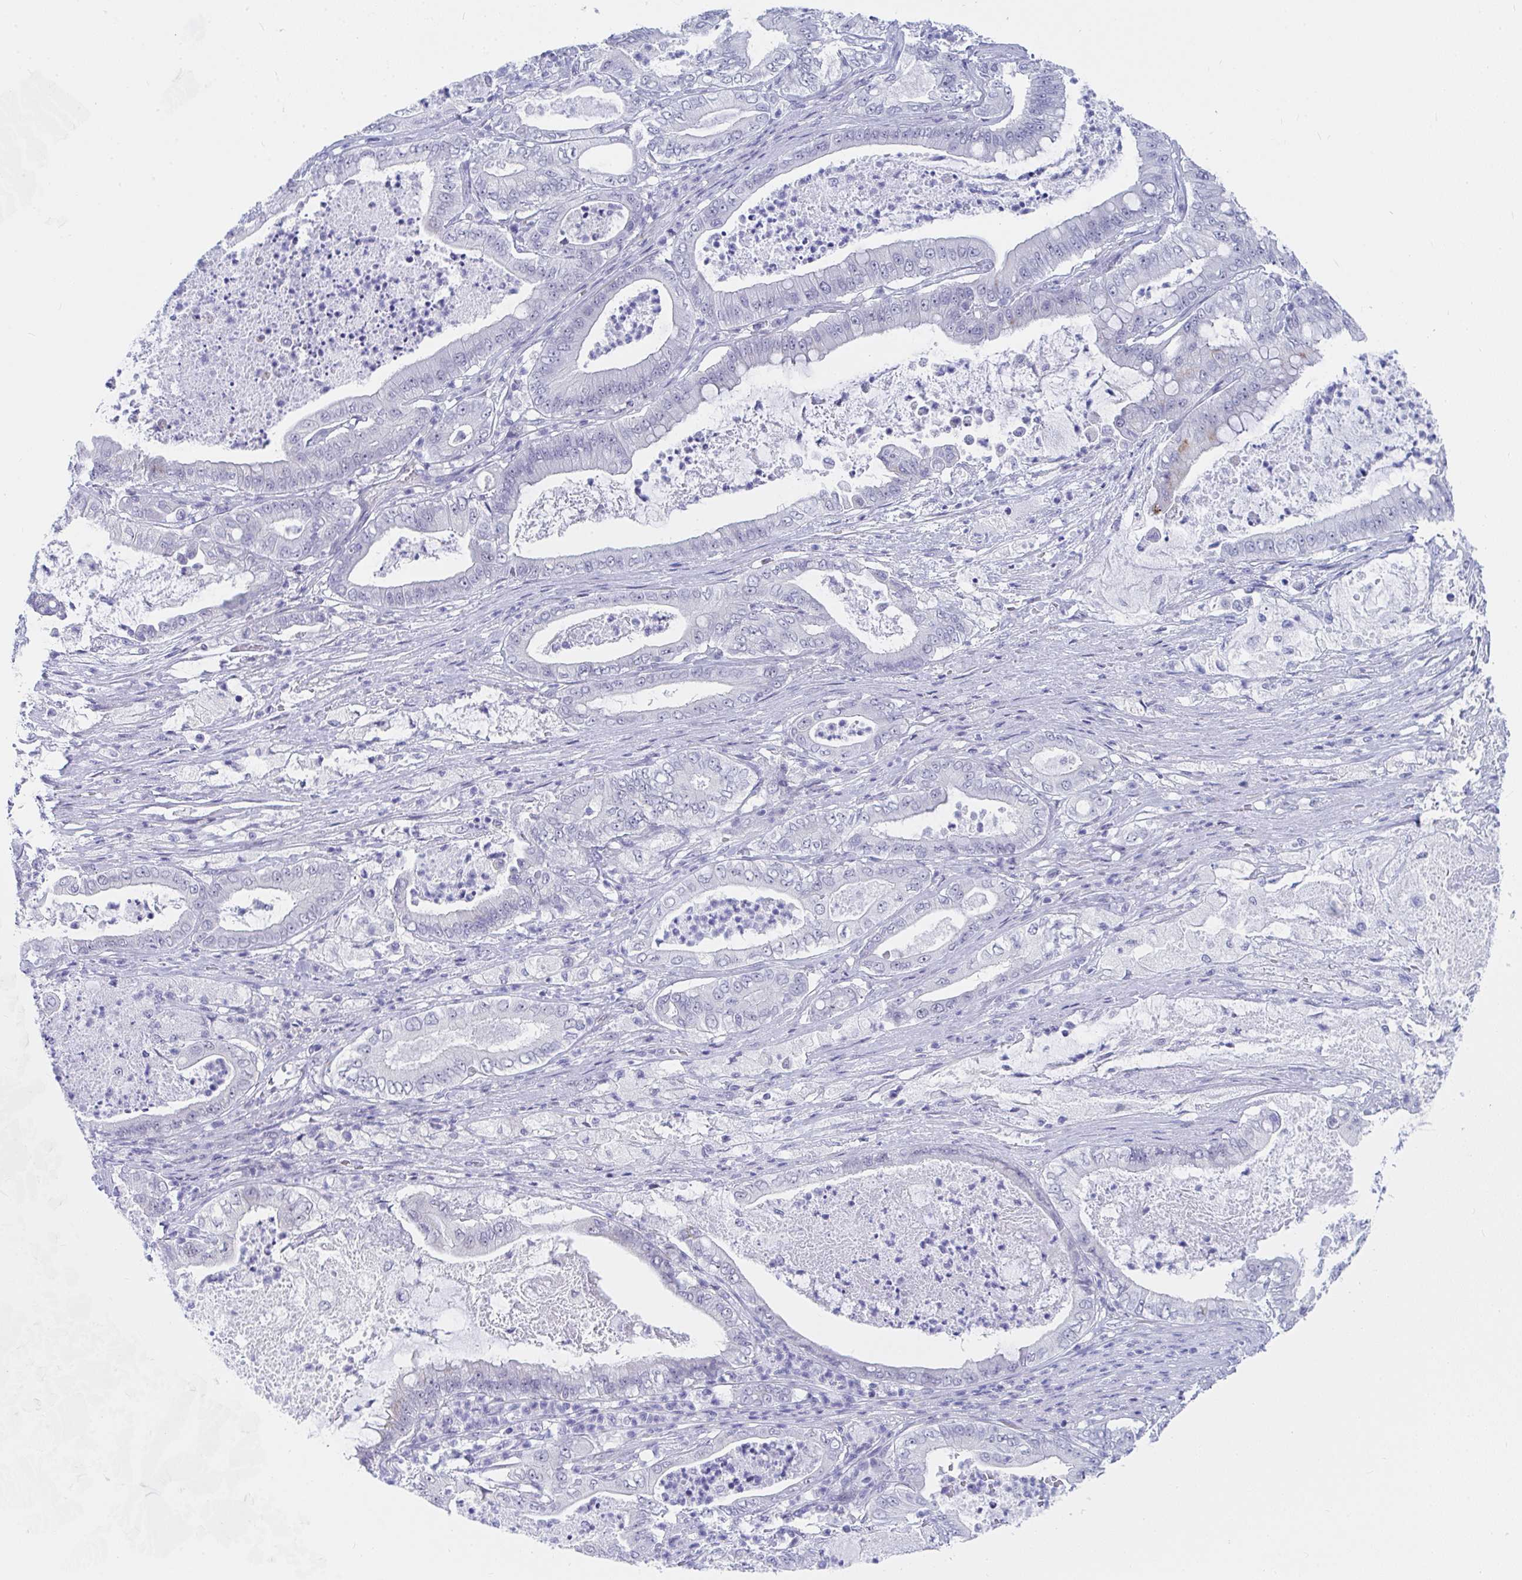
{"staining": {"intensity": "weak", "quantity": "<25%", "location": "nuclear"}, "tissue": "pancreatic cancer", "cell_type": "Tumor cells", "image_type": "cancer", "snomed": [{"axis": "morphology", "description": "Adenocarcinoma, NOS"}, {"axis": "topography", "description": "Pancreas"}], "caption": "Immunohistochemical staining of pancreatic cancer exhibits no significant positivity in tumor cells. (DAB (3,3'-diaminobenzidine) immunohistochemistry (IHC), high magnification).", "gene": "DAOA", "patient": {"sex": "male", "age": 71}}